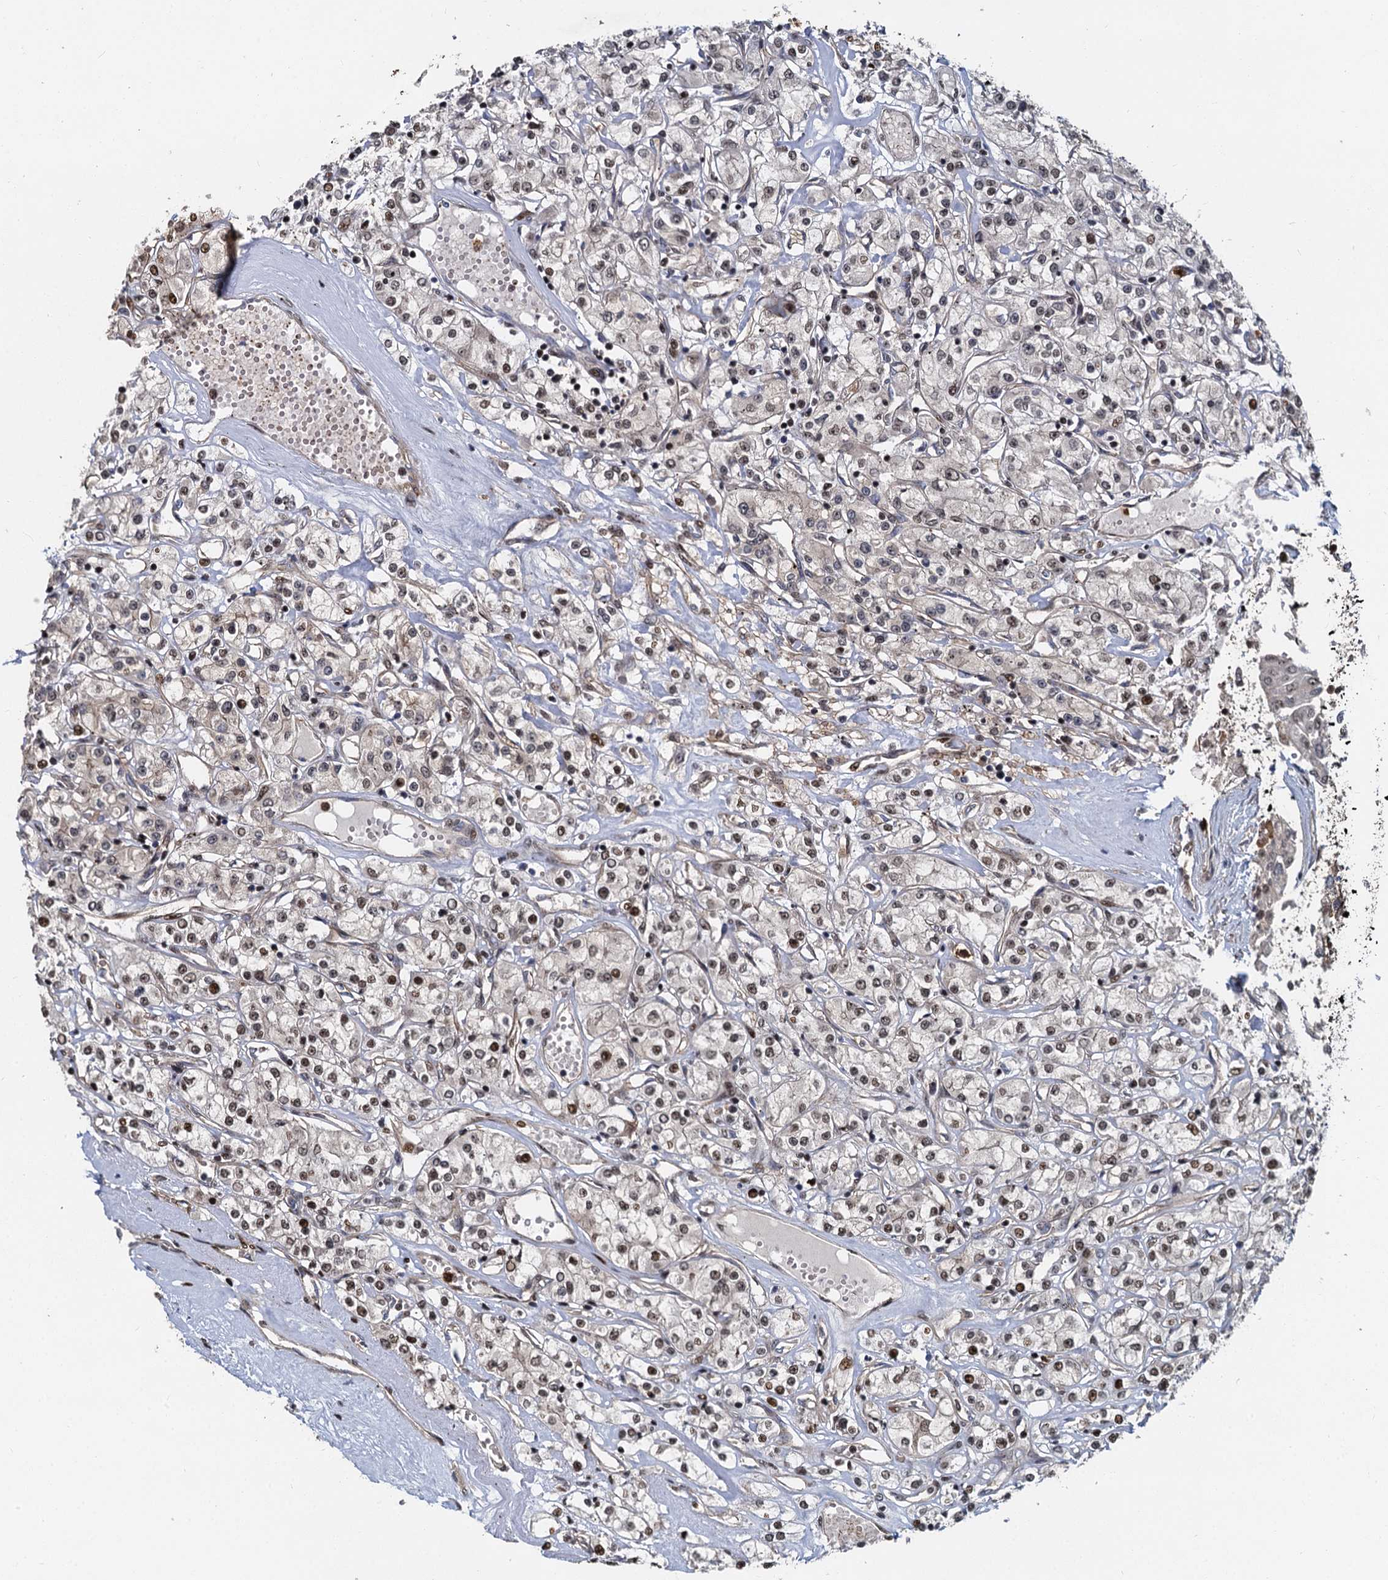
{"staining": {"intensity": "weak", "quantity": "25%-75%", "location": "nuclear"}, "tissue": "renal cancer", "cell_type": "Tumor cells", "image_type": "cancer", "snomed": [{"axis": "morphology", "description": "Adenocarcinoma, NOS"}, {"axis": "topography", "description": "Kidney"}], "caption": "IHC staining of renal adenocarcinoma, which exhibits low levels of weak nuclear staining in approximately 25%-75% of tumor cells indicating weak nuclear protein staining. The staining was performed using DAB (brown) for protein detection and nuclei were counterstained in hematoxylin (blue).", "gene": "ANKRD49", "patient": {"sex": "female", "age": 59}}